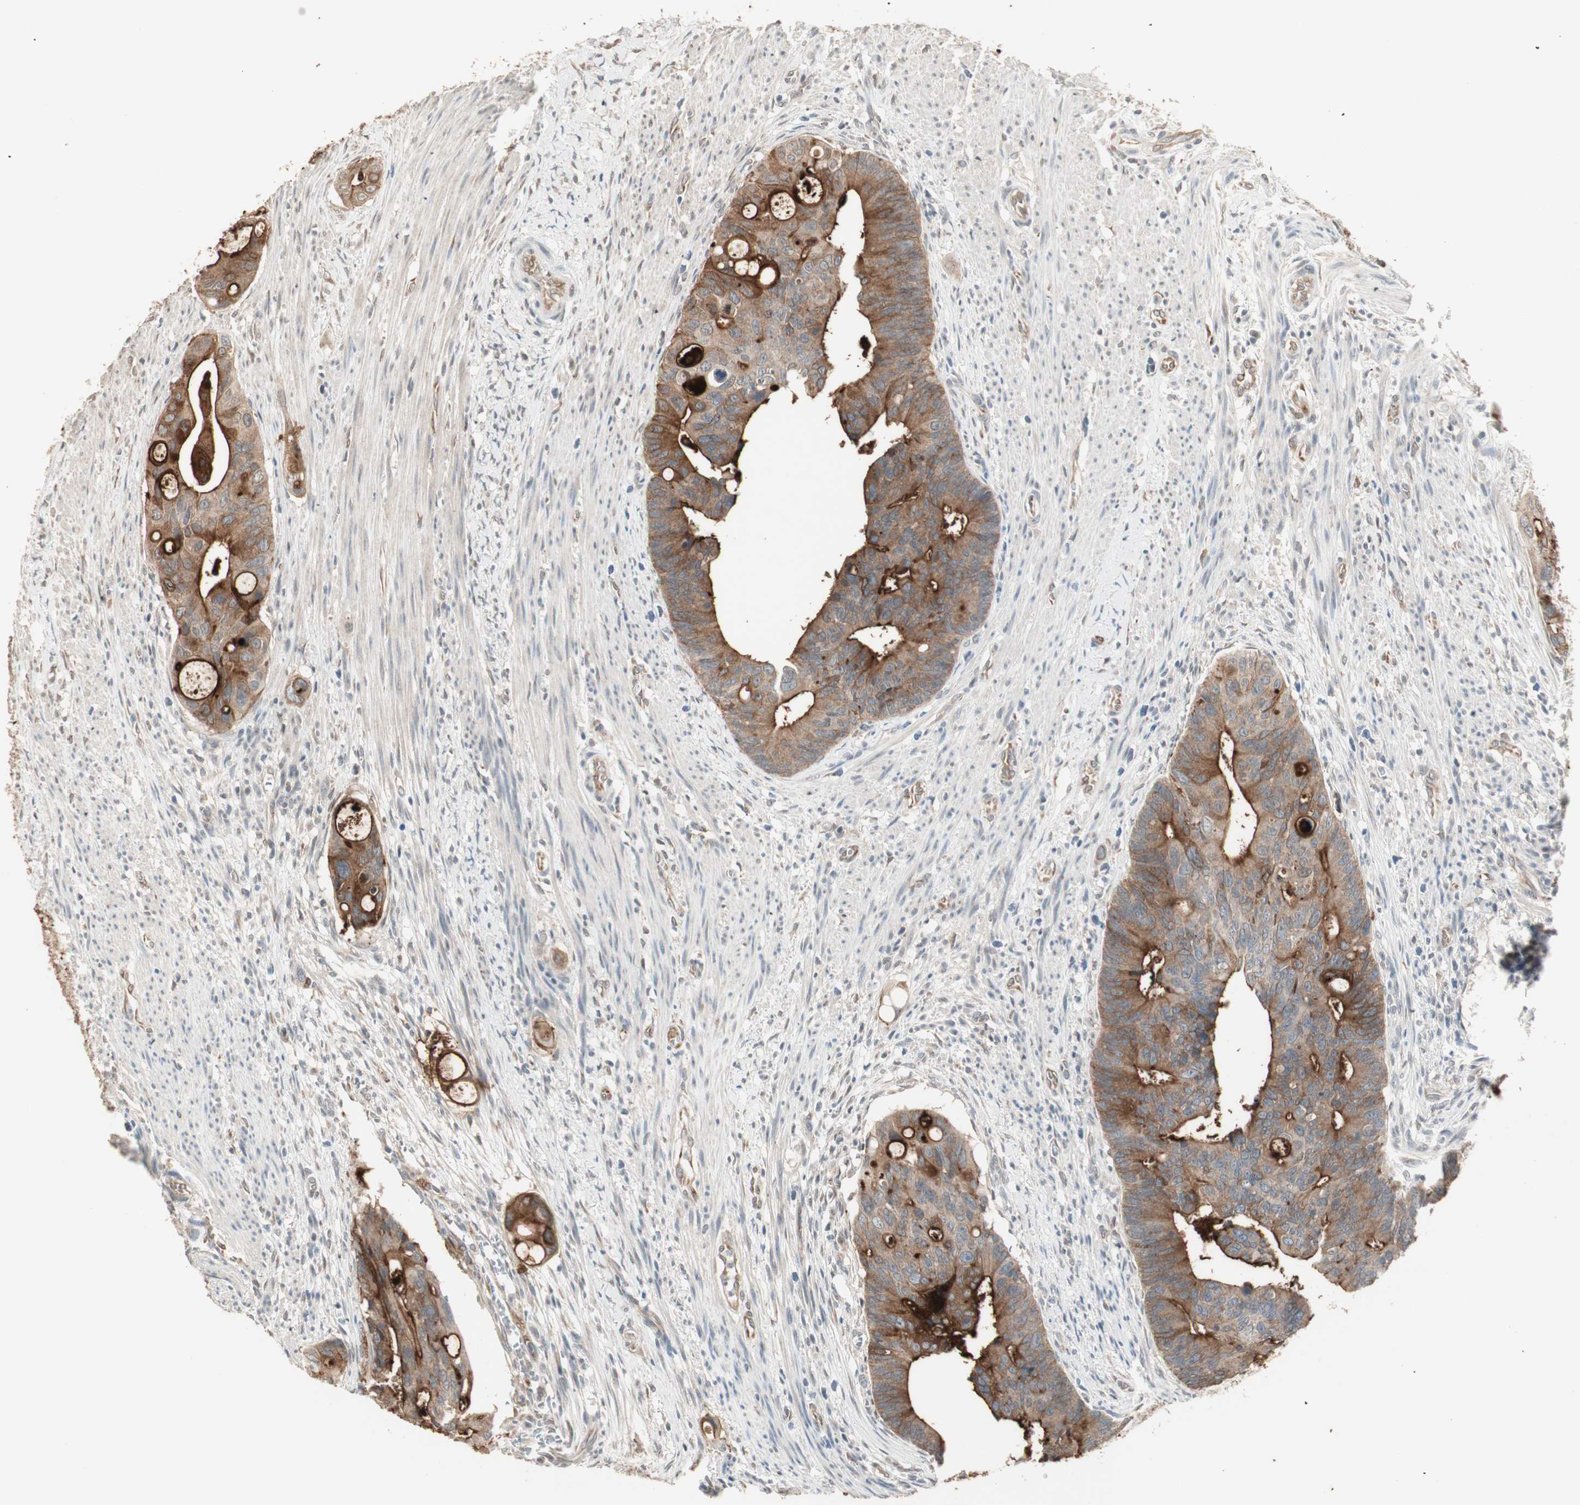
{"staining": {"intensity": "strong", "quantity": ">75%", "location": "cytoplasmic/membranous"}, "tissue": "colorectal cancer", "cell_type": "Tumor cells", "image_type": "cancer", "snomed": [{"axis": "morphology", "description": "Adenocarcinoma, NOS"}, {"axis": "topography", "description": "Colon"}], "caption": "Strong cytoplasmic/membranous positivity for a protein is seen in about >75% of tumor cells of colorectal adenocarcinoma using IHC.", "gene": "TASOR", "patient": {"sex": "female", "age": 57}}